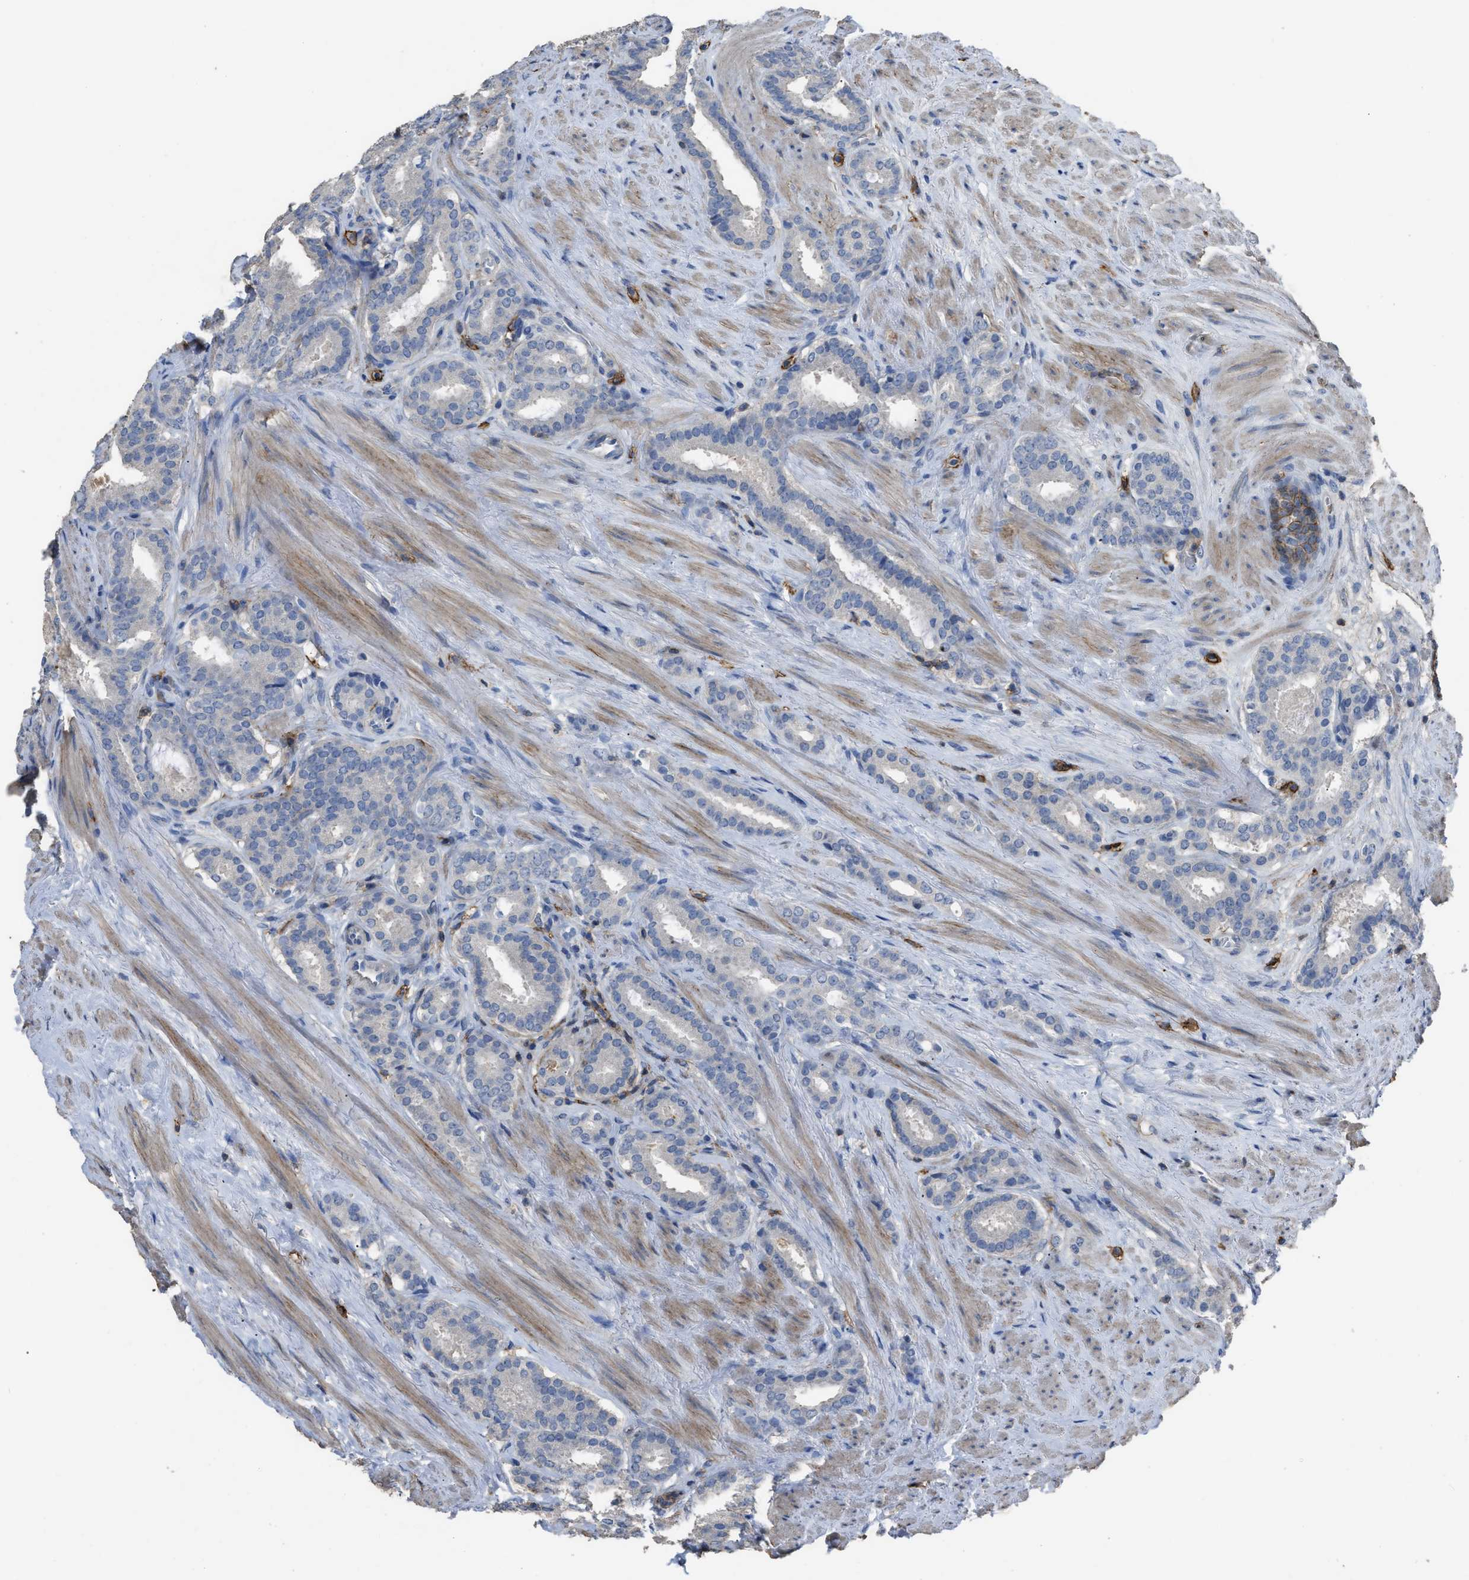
{"staining": {"intensity": "negative", "quantity": "none", "location": "none"}, "tissue": "prostate cancer", "cell_type": "Tumor cells", "image_type": "cancer", "snomed": [{"axis": "morphology", "description": "Adenocarcinoma, Low grade"}, {"axis": "topography", "description": "Prostate"}], "caption": "This is a image of immunohistochemistry staining of prostate cancer, which shows no expression in tumor cells. Brightfield microscopy of immunohistochemistry (IHC) stained with DAB (3,3'-diaminobenzidine) (brown) and hematoxylin (blue), captured at high magnification.", "gene": "OR51E1", "patient": {"sex": "male", "age": 69}}